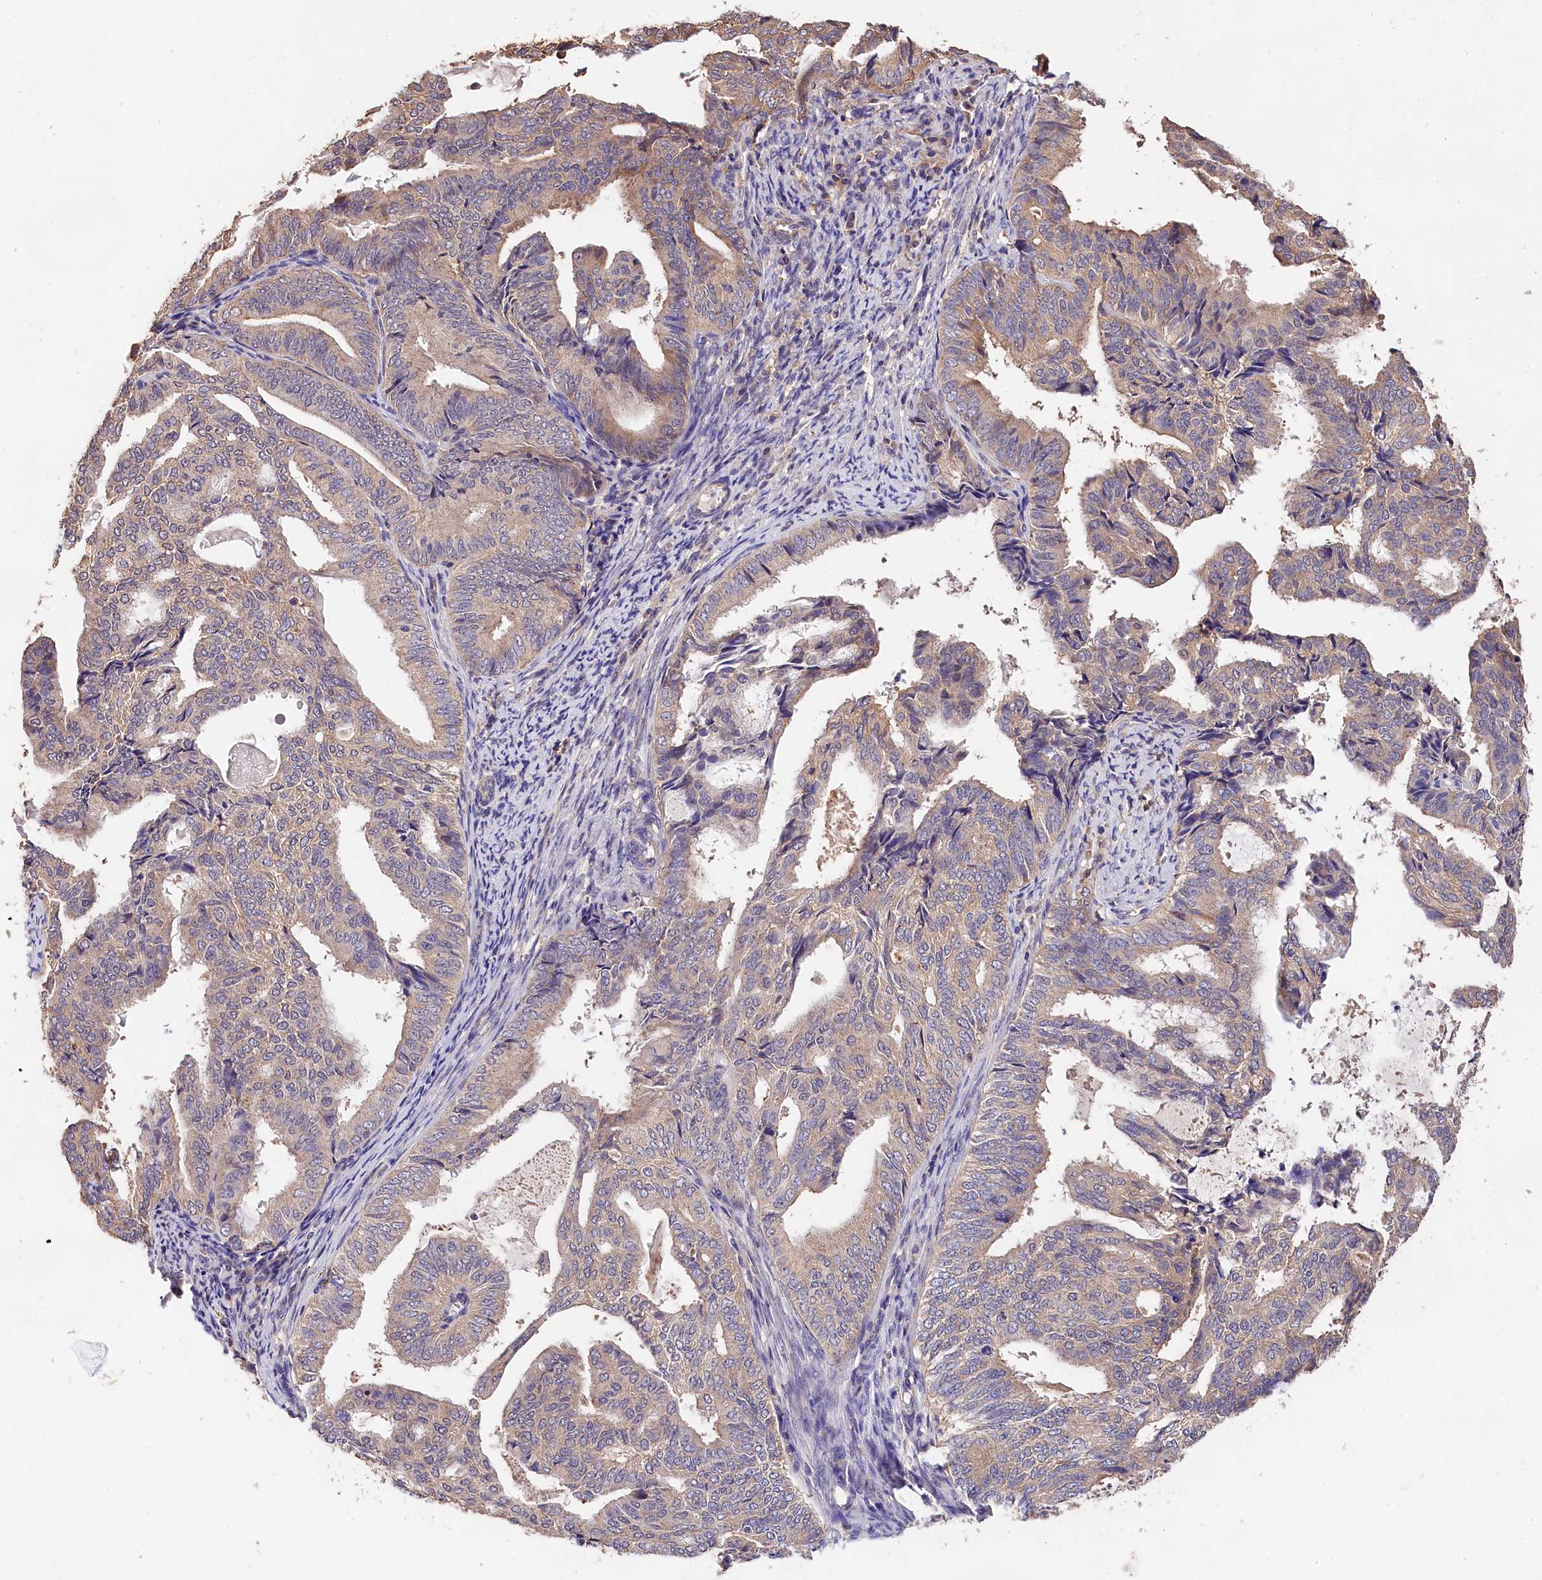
{"staining": {"intensity": "weak", "quantity": "25%-75%", "location": "cytoplasmic/membranous"}, "tissue": "endometrial cancer", "cell_type": "Tumor cells", "image_type": "cancer", "snomed": [{"axis": "morphology", "description": "Adenocarcinoma, NOS"}, {"axis": "topography", "description": "Endometrium"}], "caption": "Immunohistochemical staining of human adenocarcinoma (endometrial) reveals low levels of weak cytoplasmic/membranous protein expression in about 25%-75% of tumor cells.", "gene": "OAS3", "patient": {"sex": "female", "age": 58}}